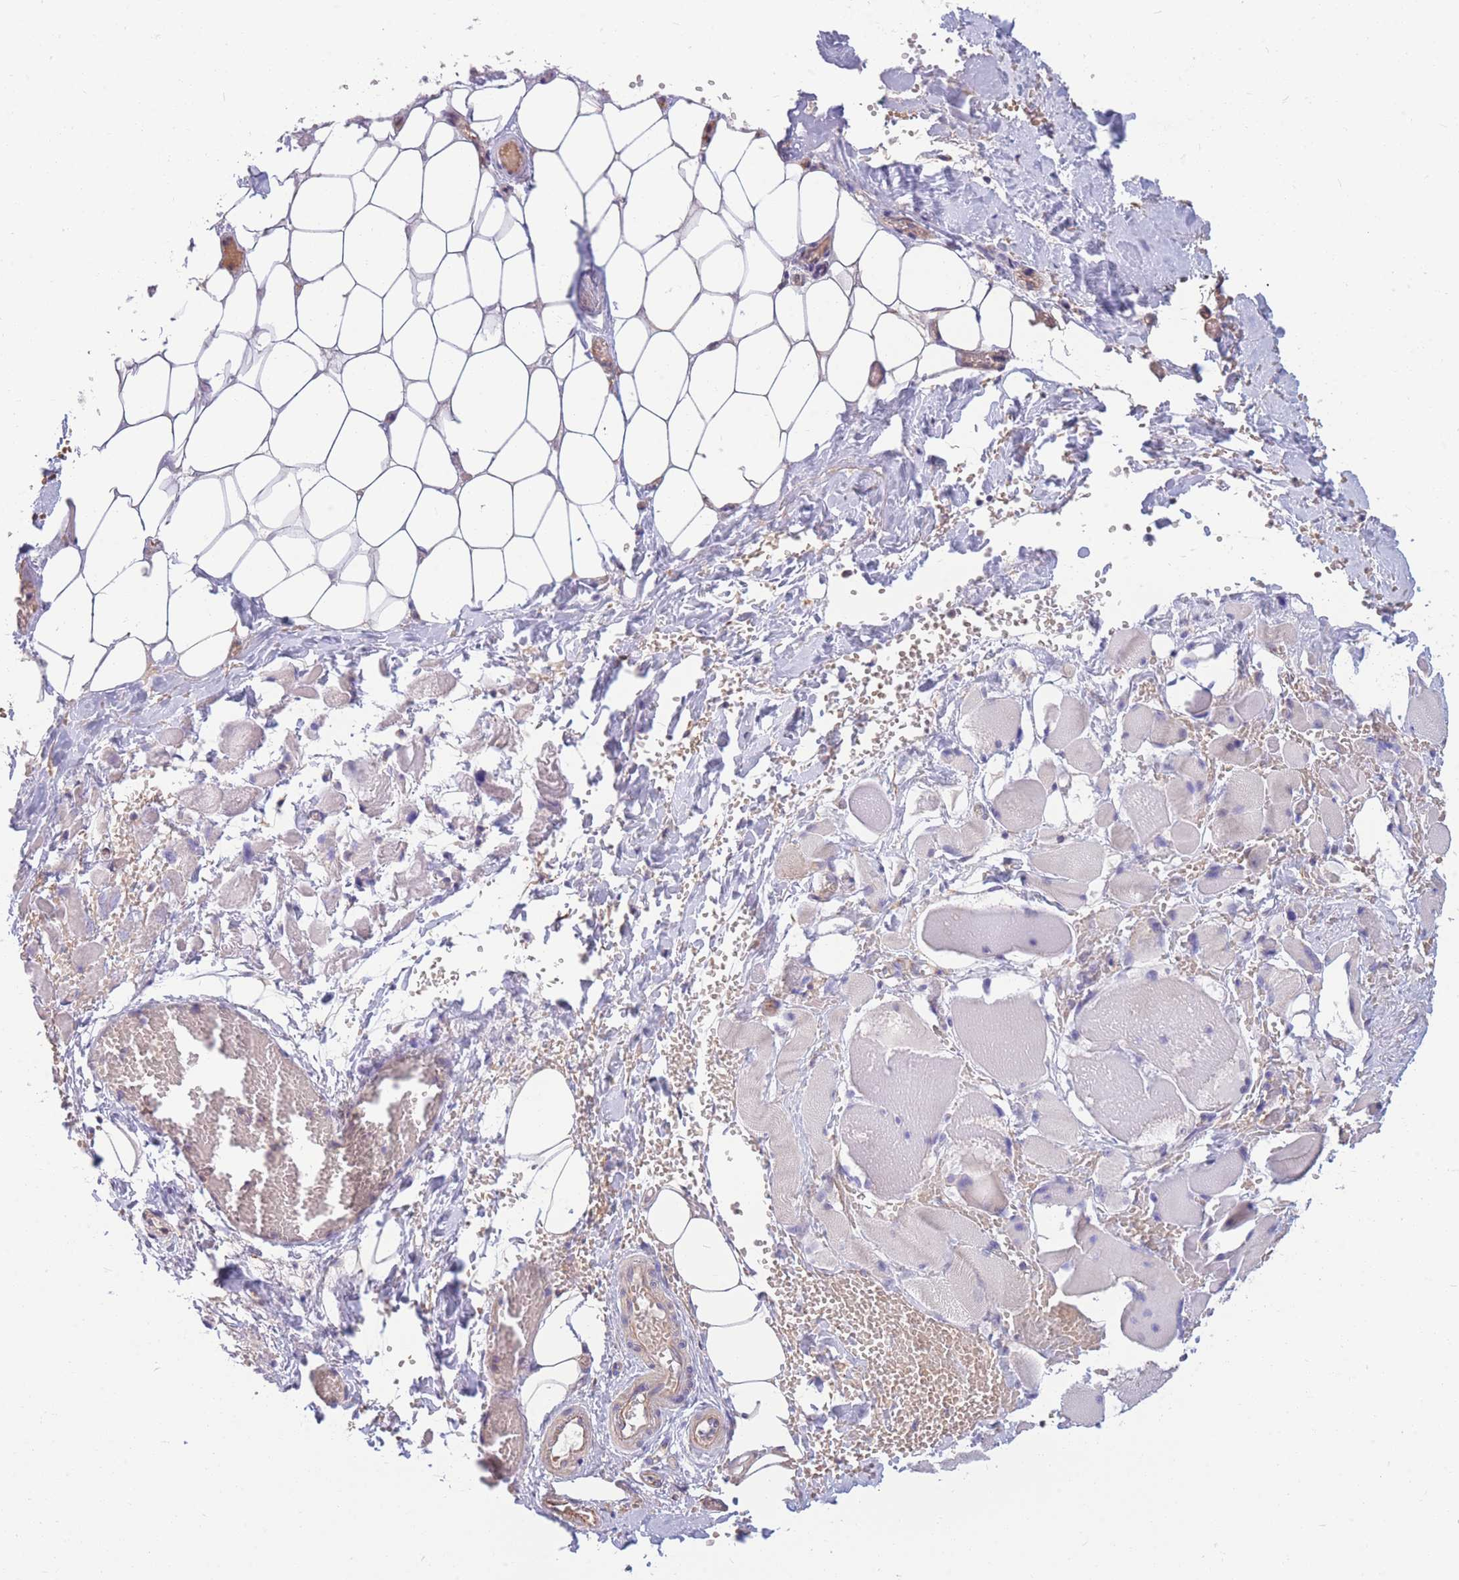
{"staining": {"intensity": "negative", "quantity": "none", "location": "none"}, "tissue": "skeletal muscle", "cell_type": "Myocytes", "image_type": "normal", "snomed": [{"axis": "morphology", "description": "Normal tissue, NOS"}, {"axis": "morphology", "description": "Basal cell carcinoma"}, {"axis": "topography", "description": "Skeletal muscle"}], "caption": "Skeletal muscle stained for a protein using immunohistochemistry demonstrates no expression myocytes.", "gene": "MRPS9", "patient": {"sex": "female", "age": 64}}